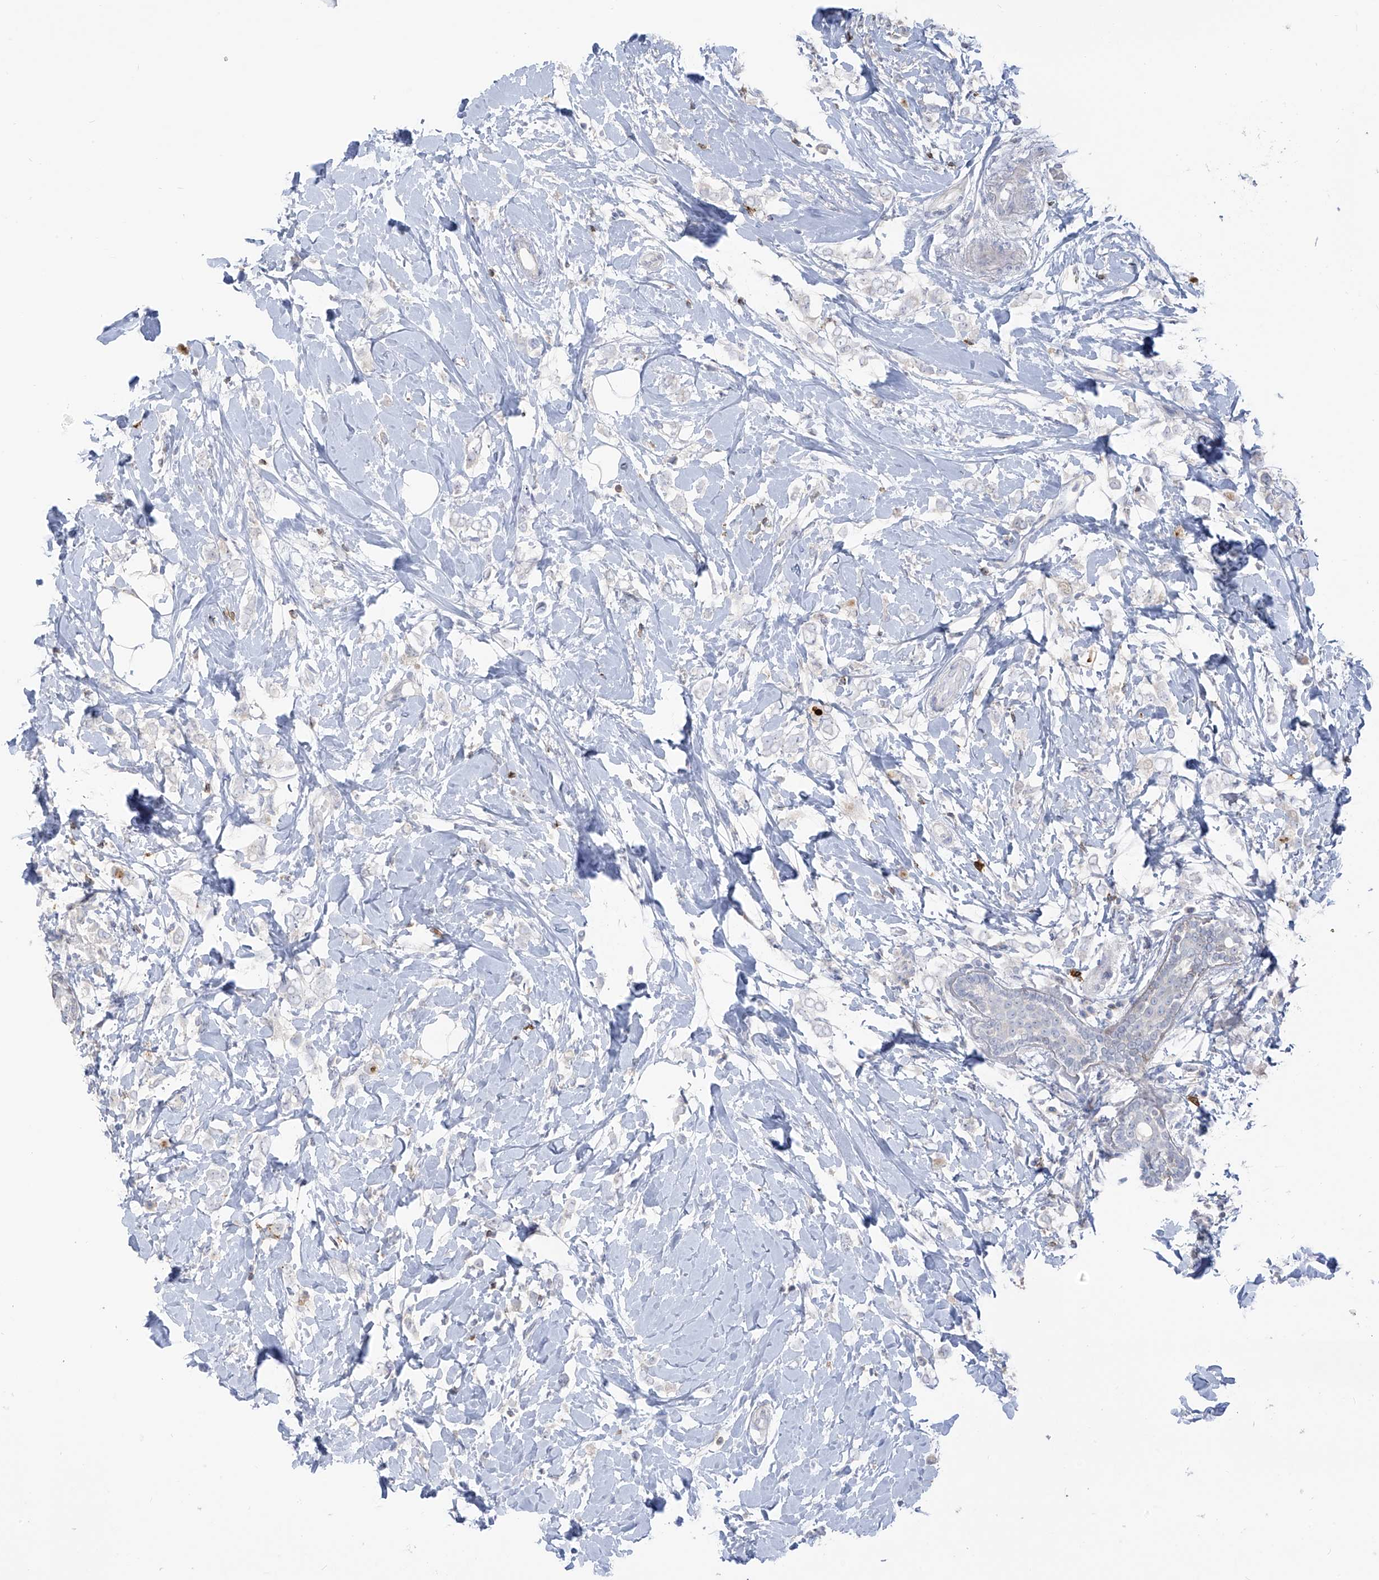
{"staining": {"intensity": "negative", "quantity": "none", "location": "none"}, "tissue": "breast cancer", "cell_type": "Tumor cells", "image_type": "cancer", "snomed": [{"axis": "morphology", "description": "Normal tissue, NOS"}, {"axis": "morphology", "description": "Lobular carcinoma"}, {"axis": "topography", "description": "Breast"}], "caption": "Immunohistochemistry histopathology image of breast cancer stained for a protein (brown), which shows no positivity in tumor cells.", "gene": "NOTO", "patient": {"sex": "female", "age": 47}}